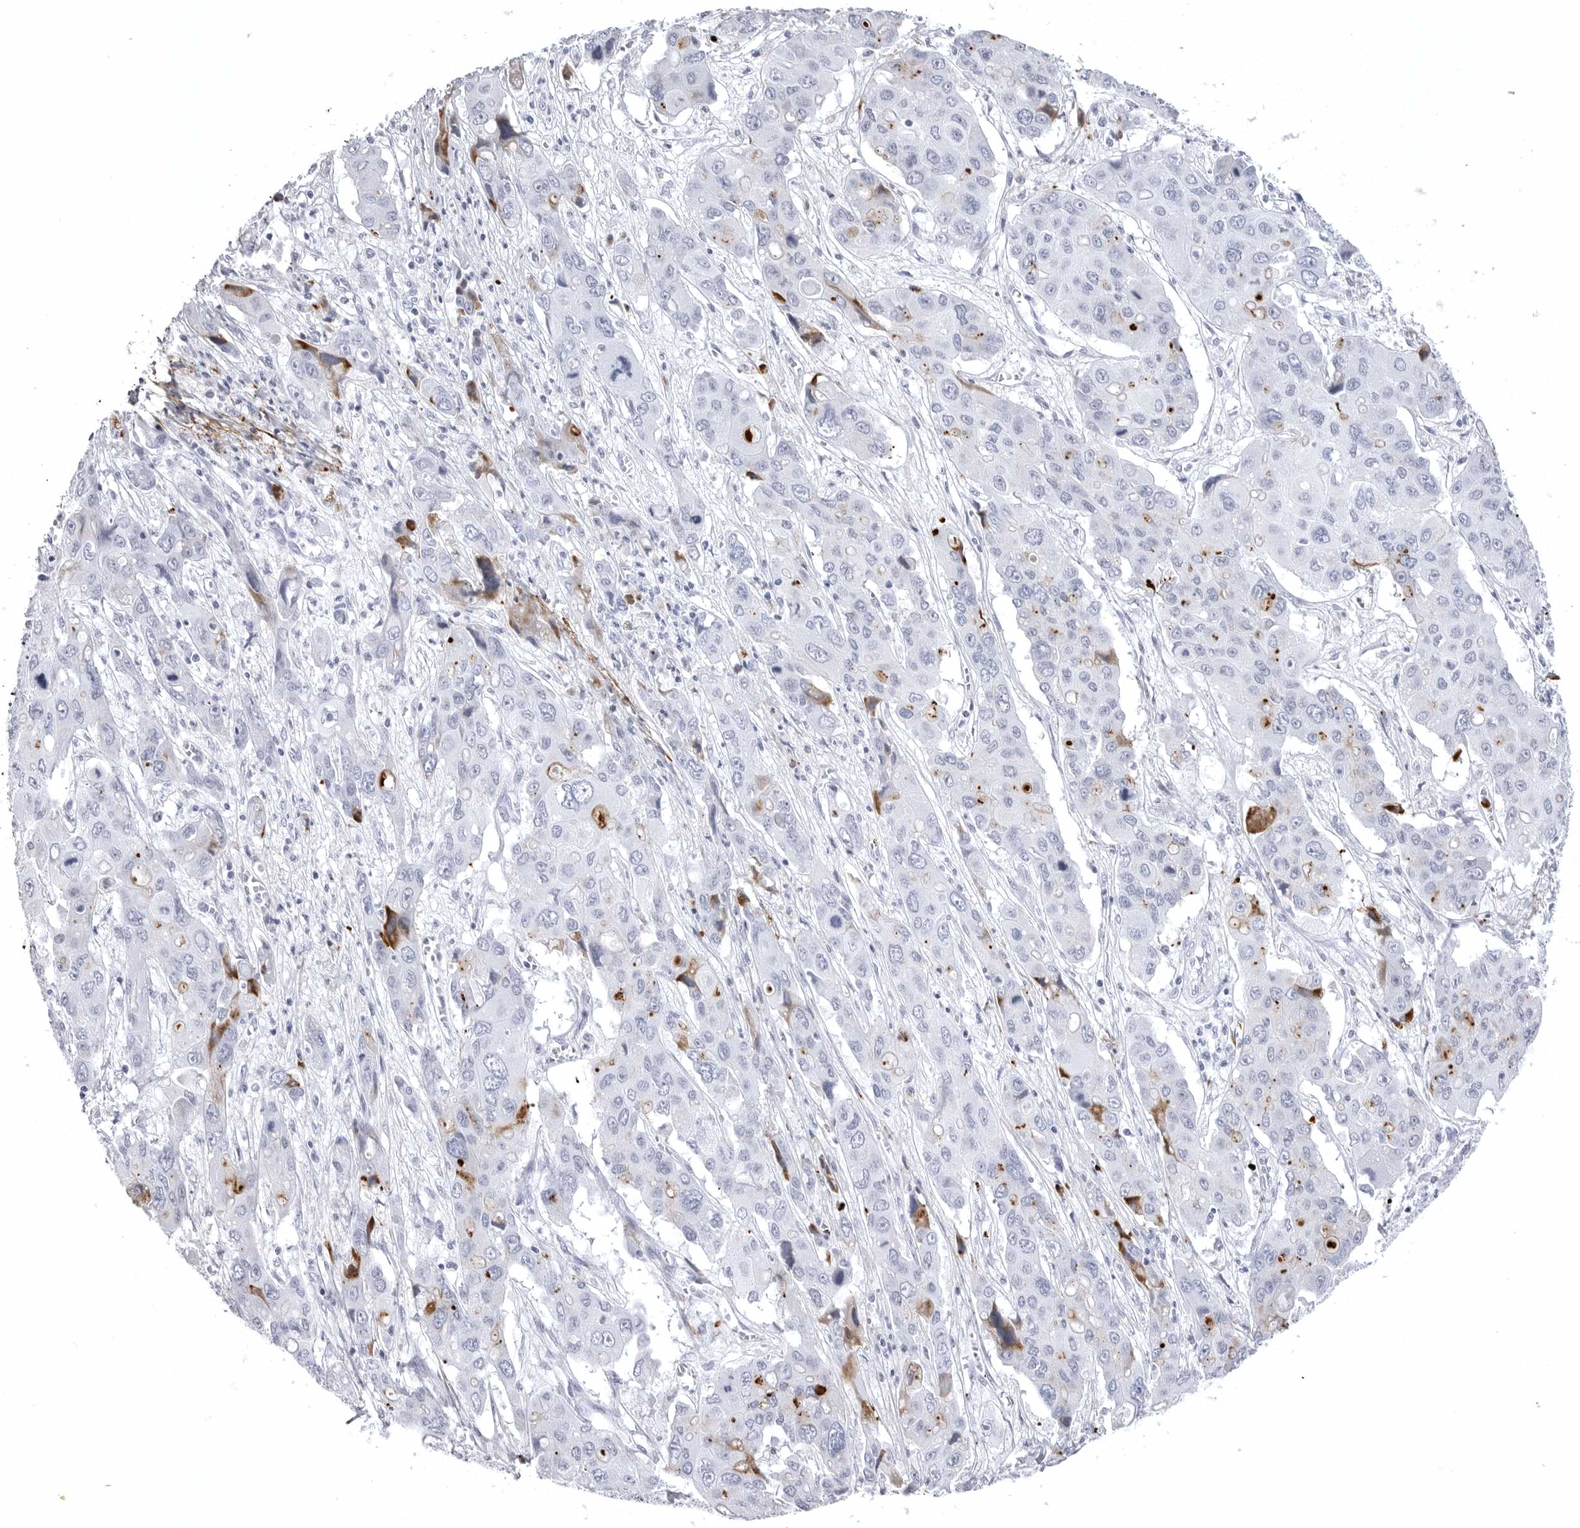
{"staining": {"intensity": "moderate", "quantity": "<25%", "location": "cytoplasmic/membranous"}, "tissue": "liver cancer", "cell_type": "Tumor cells", "image_type": "cancer", "snomed": [{"axis": "morphology", "description": "Cholangiocarcinoma"}, {"axis": "topography", "description": "Liver"}], "caption": "Protein staining demonstrates moderate cytoplasmic/membranous positivity in approximately <25% of tumor cells in liver cancer.", "gene": "COL26A1", "patient": {"sex": "male", "age": 67}}